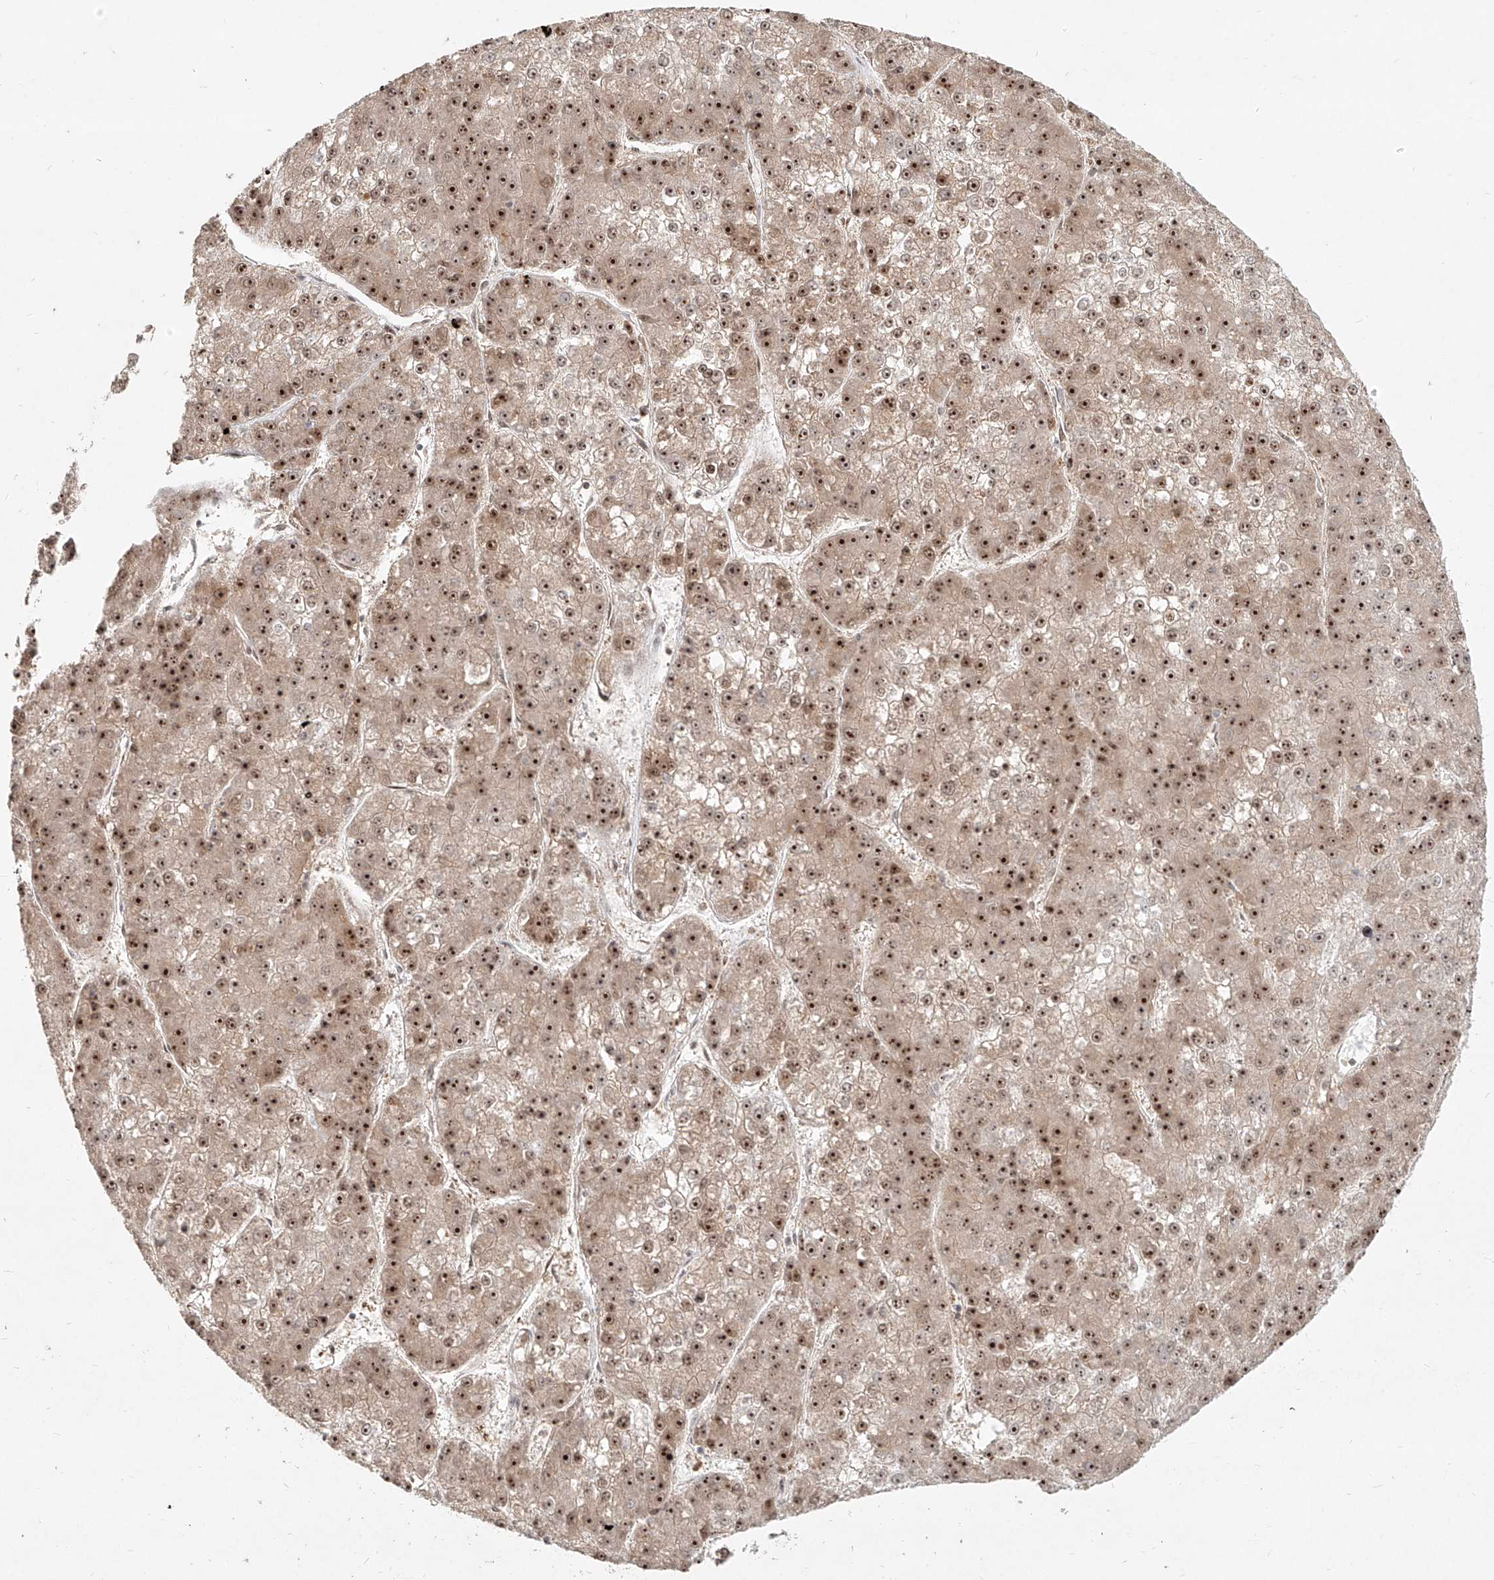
{"staining": {"intensity": "strong", "quantity": ">75%", "location": "nuclear"}, "tissue": "liver cancer", "cell_type": "Tumor cells", "image_type": "cancer", "snomed": [{"axis": "morphology", "description": "Carcinoma, Hepatocellular, NOS"}, {"axis": "topography", "description": "Liver"}], "caption": "Brown immunohistochemical staining in liver cancer (hepatocellular carcinoma) shows strong nuclear positivity in about >75% of tumor cells.", "gene": "BYSL", "patient": {"sex": "female", "age": 73}}